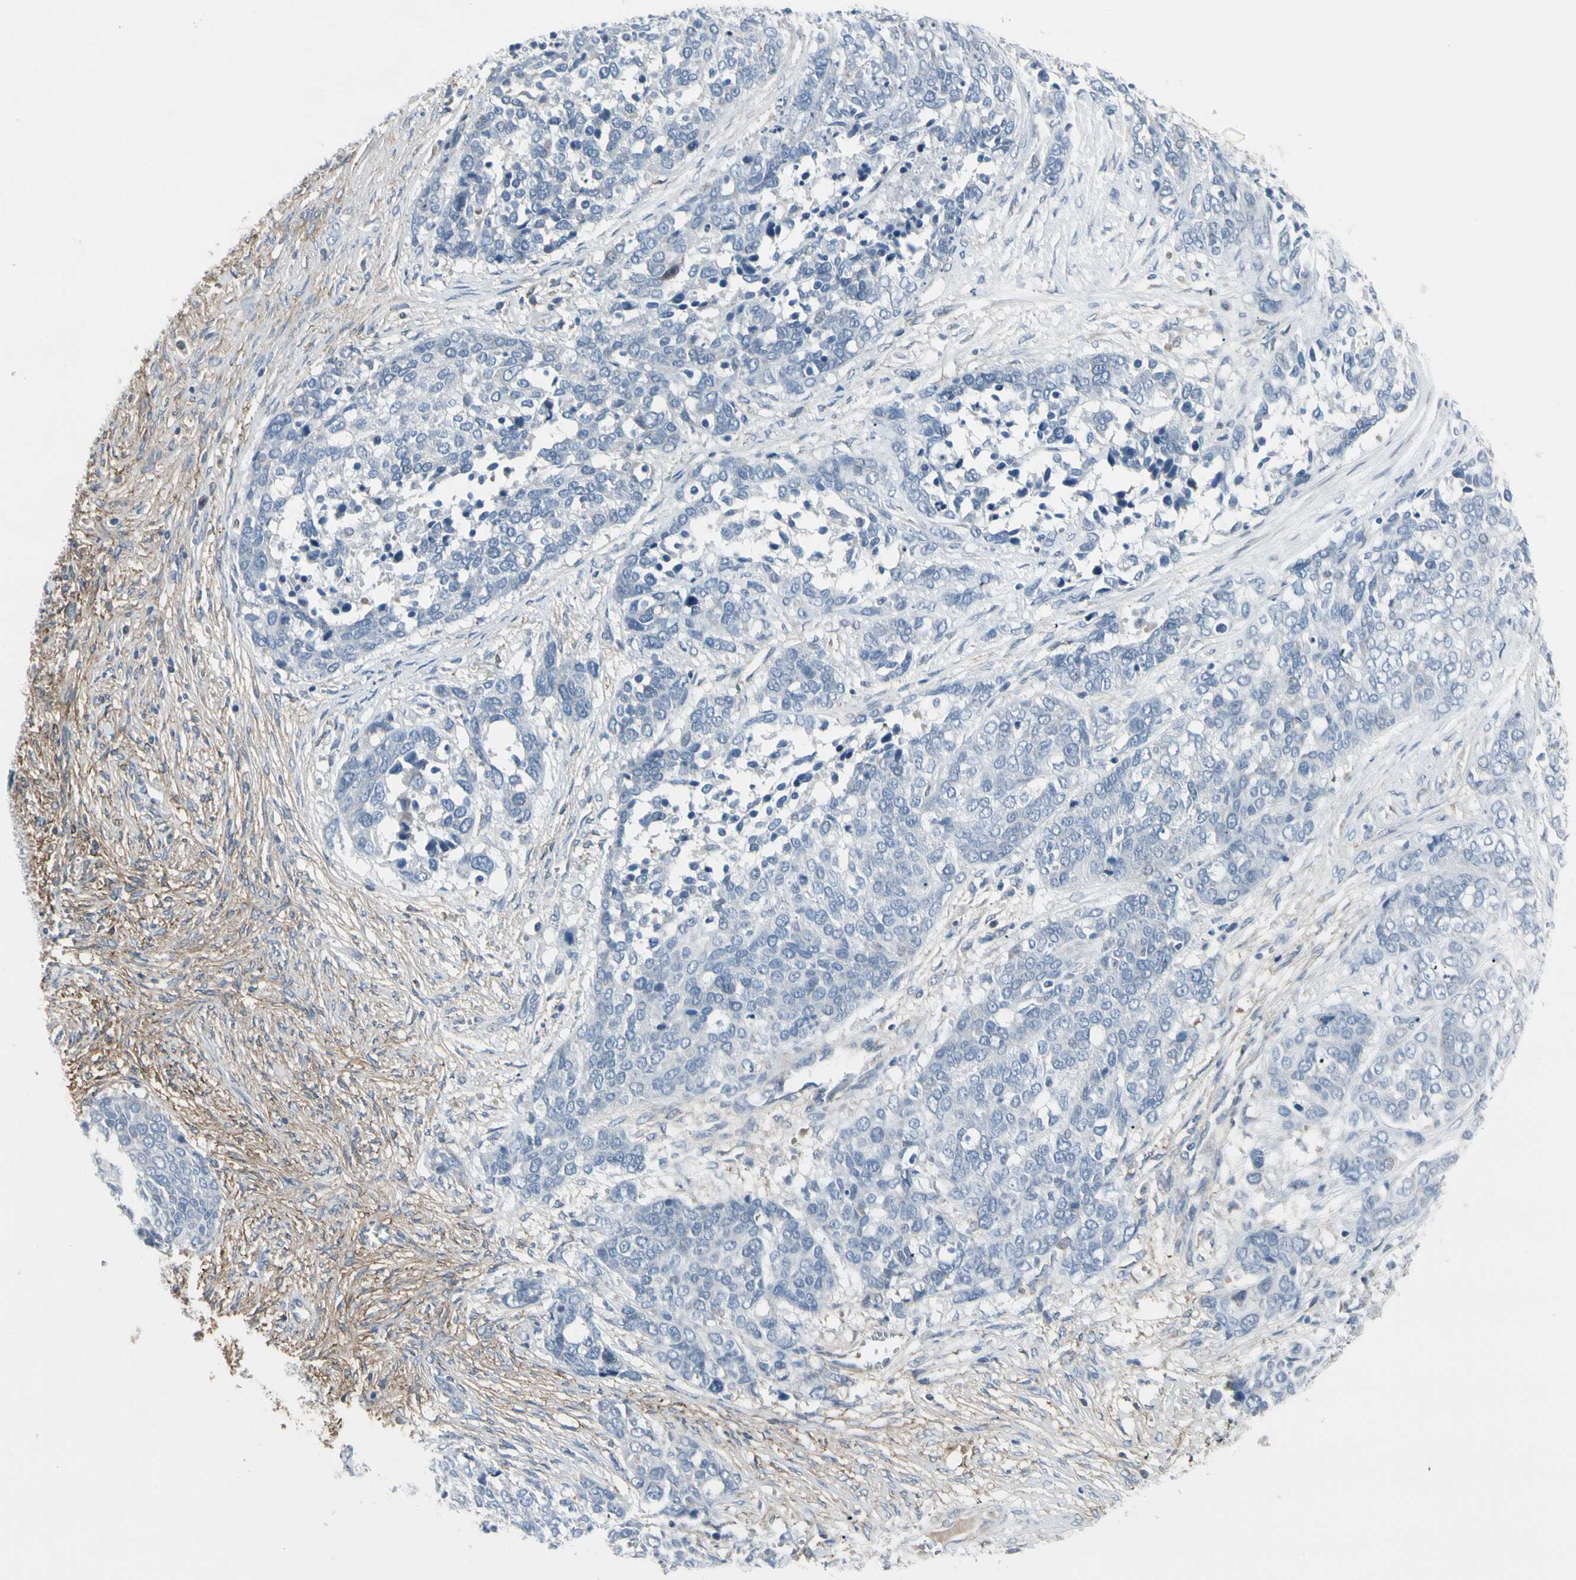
{"staining": {"intensity": "negative", "quantity": "none", "location": "none"}, "tissue": "ovarian cancer", "cell_type": "Tumor cells", "image_type": "cancer", "snomed": [{"axis": "morphology", "description": "Cystadenocarcinoma, serous, NOS"}, {"axis": "topography", "description": "Ovary"}], "caption": "This histopathology image is of ovarian cancer (serous cystadenocarcinoma) stained with immunohistochemistry (IHC) to label a protein in brown with the nuclei are counter-stained blue. There is no expression in tumor cells. Brightfield microscopy of IHC stained with DAB (brown) and hematoxylin (blue), captured at high magnification.", "gene": "PIGR", "patient": {"sex": "female", "age": 44}}